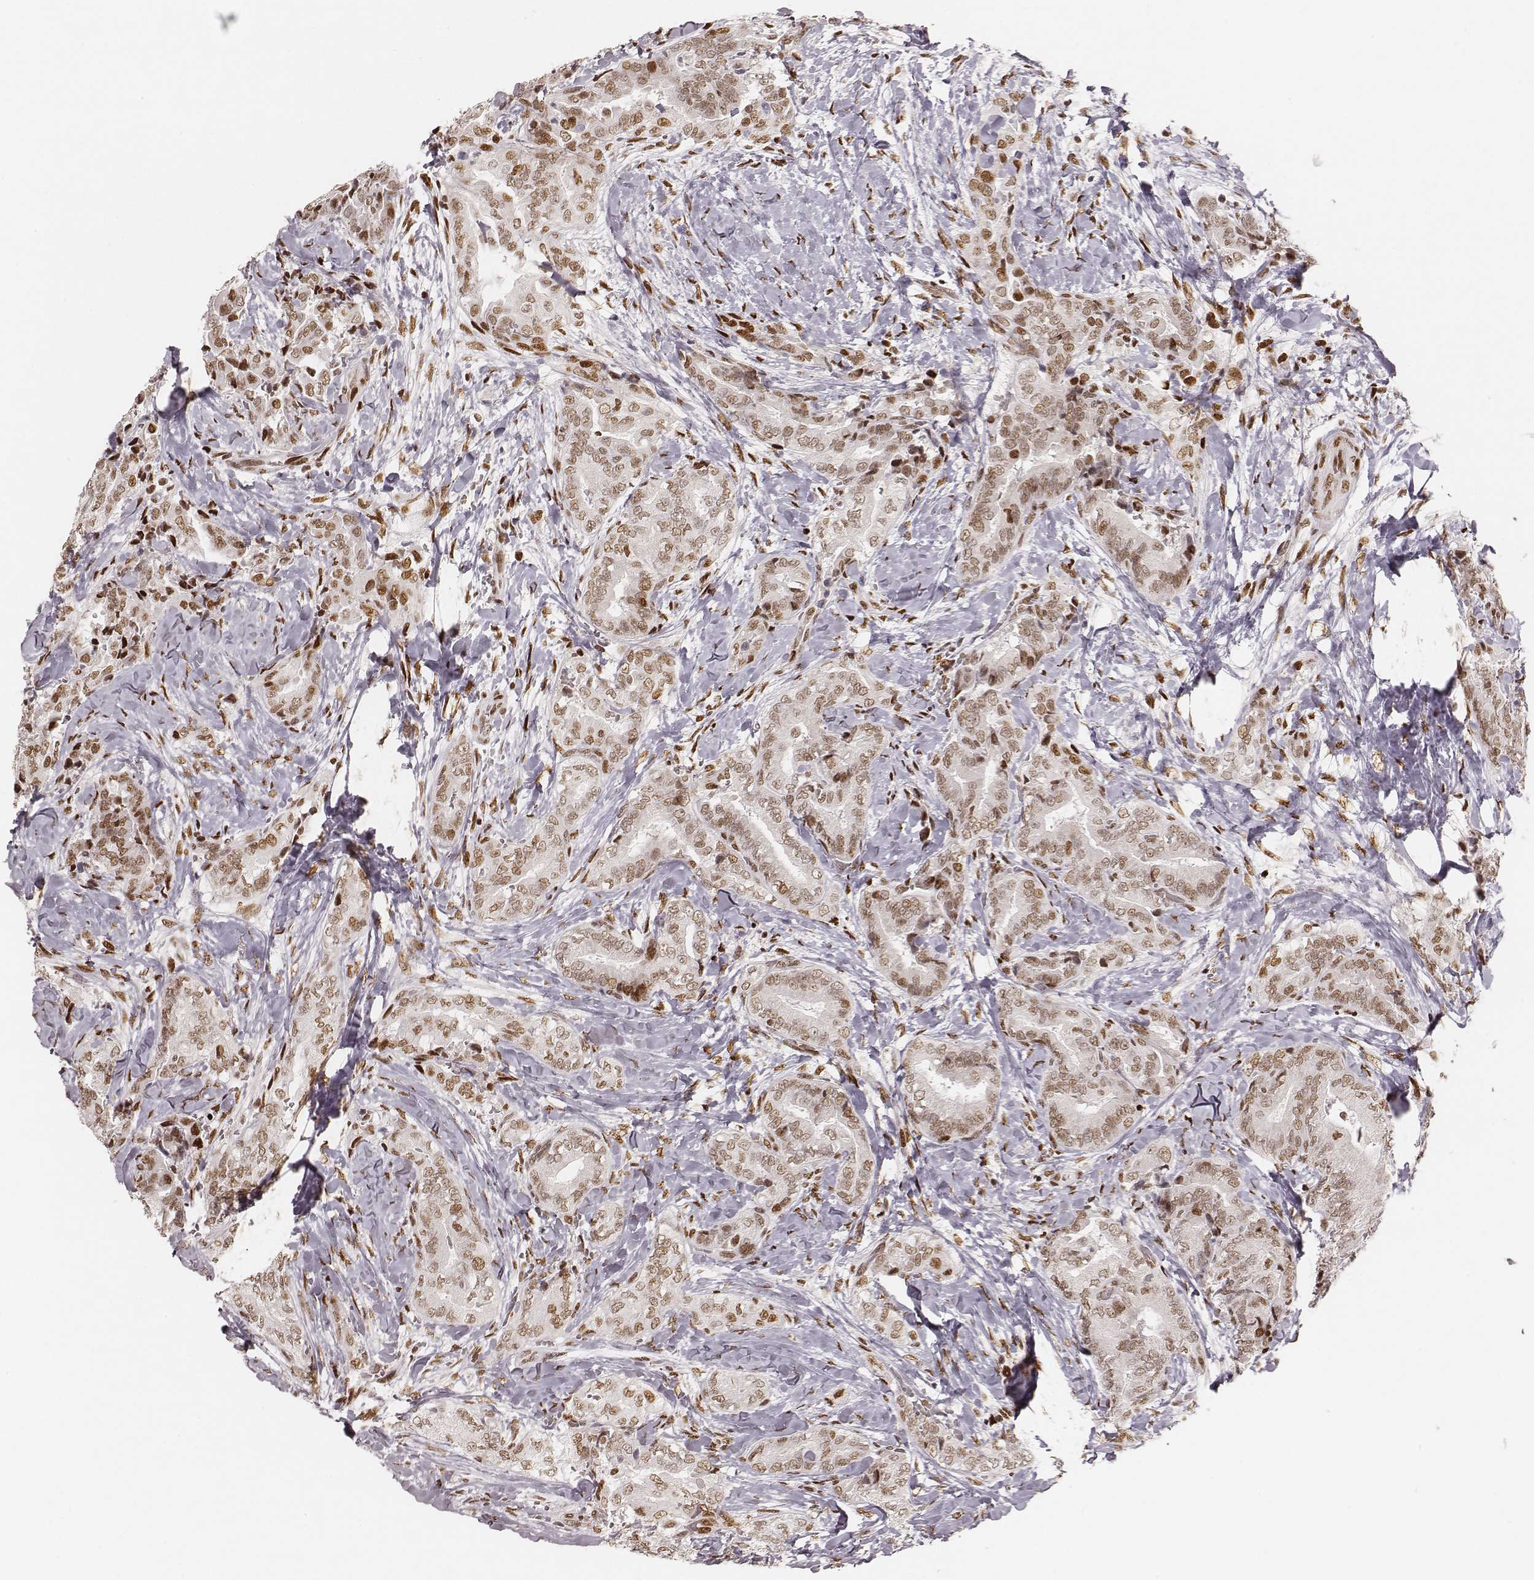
{"staining": {"intensity": "moderate", "quantity": ">75%", "location": "nuclear"}, "tissue": "thyroid cancer", "cell_type": "Tumor cells", "image_type": "cancer", "snomed": [{"axis": "morphology", "description": "Papillary adenocarcinoma, NOS"}, {"axis": "topography", "description": "Thyroid gland"}], "caption": "Brown immunohistochemical staining in thyroid cancer (papillary adenocarcinoma) exhibits moderate nuclear staining in approximately >75% of tumor cells. The staining is performed using DAB (3,3'-diaminobenzidine) brown chromogen to label protein expression. The nuclei are counter-stained blue using hematoxylin.", "gene": "HNRNPC", "patient": {"sex": "male", "age": 61}}